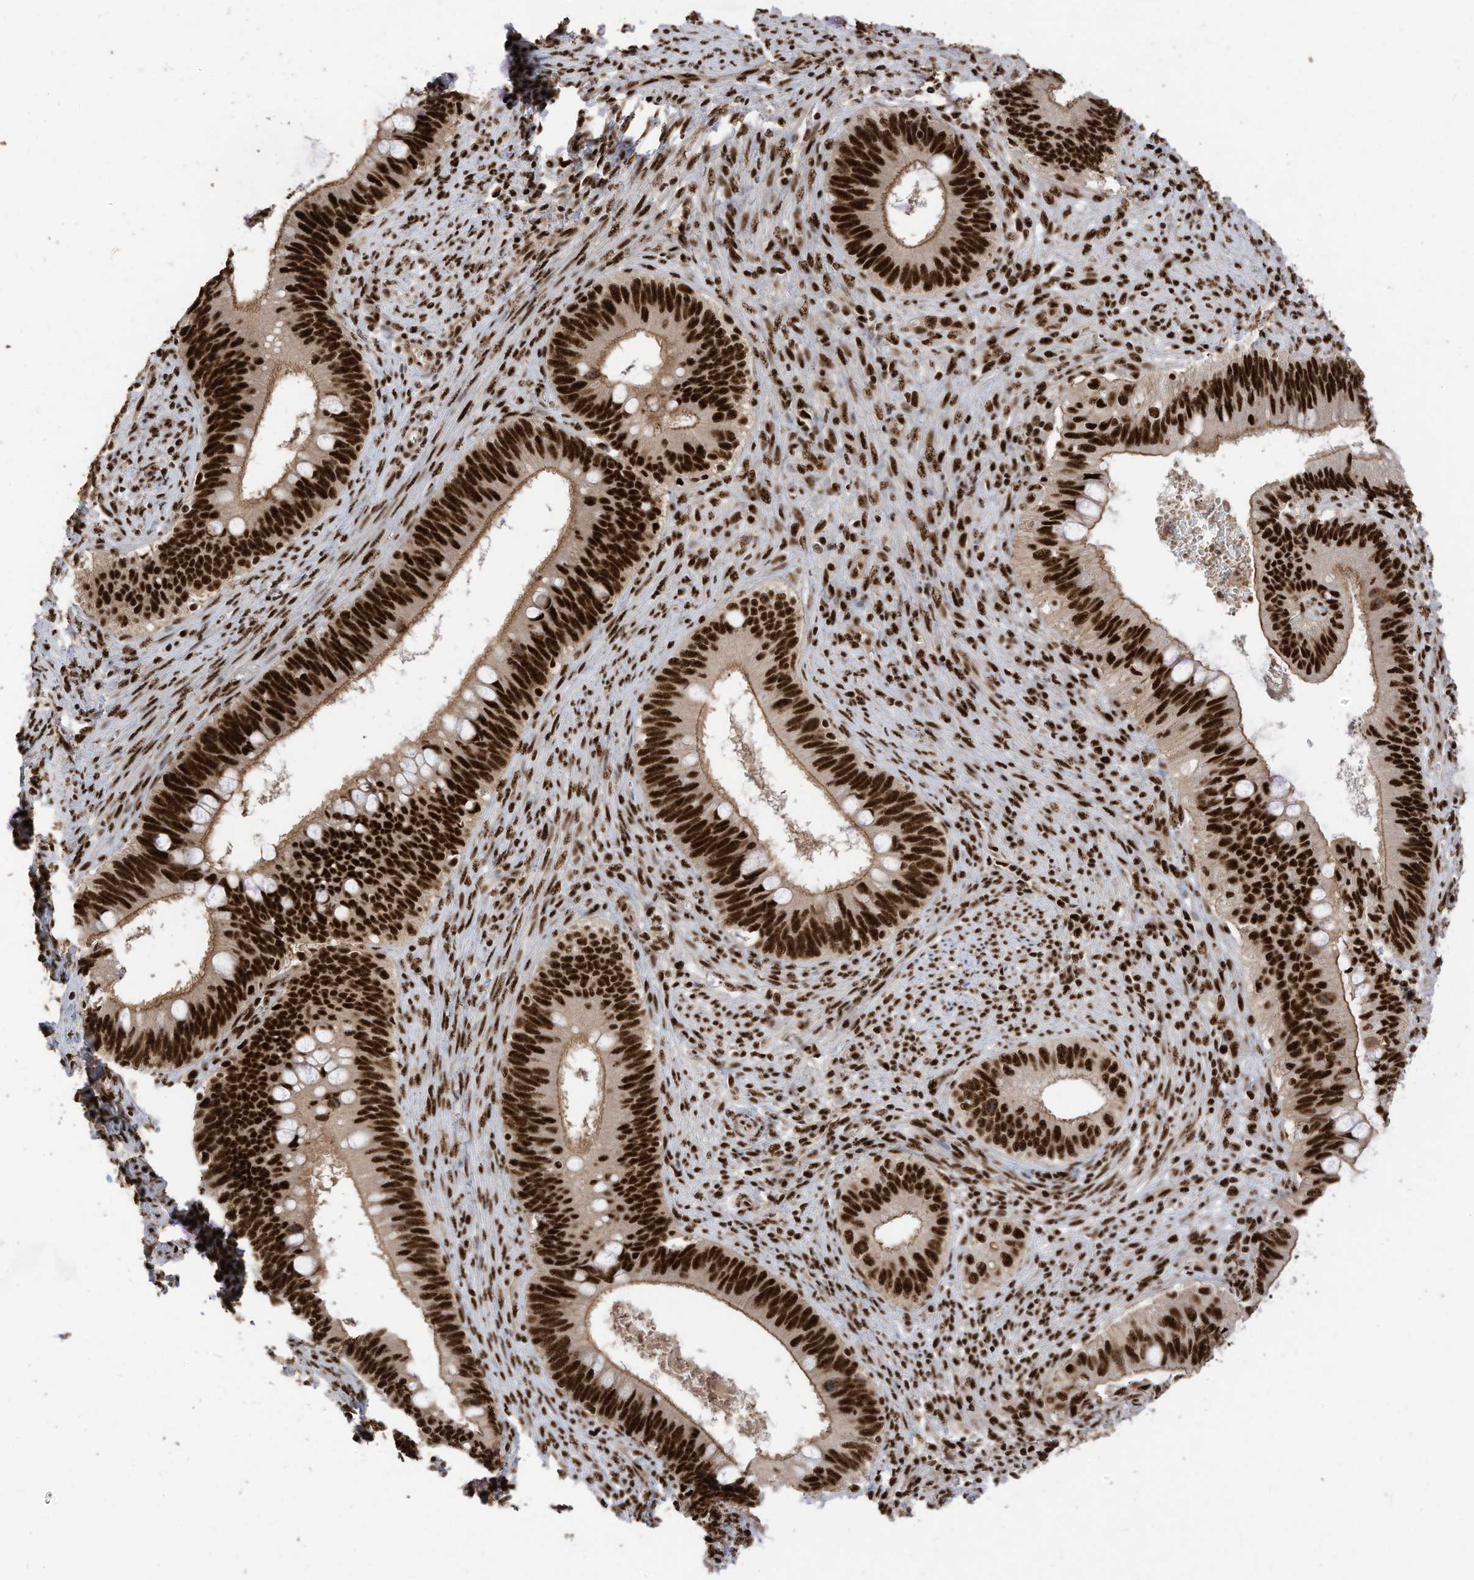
{"staining": {"intensity": "strong", "quantity": ">75%", "location": "nuclear"}, "tissue": "cervical cancer", "cell_type": "Tumor cells", "image_type": "cancer", "snomed": [{"axis": "morphology", "description": "Adenocarcinoma, NOS"}, {"axis": "topography", "description": "Cervix"}], "caption": "Cervical cancer stained with a brown dye displays strong nuclear positive positivity in about >75% of tumor cells.", "gene": "SF3A3", "patient": {"sex": "female", "age": 42}}